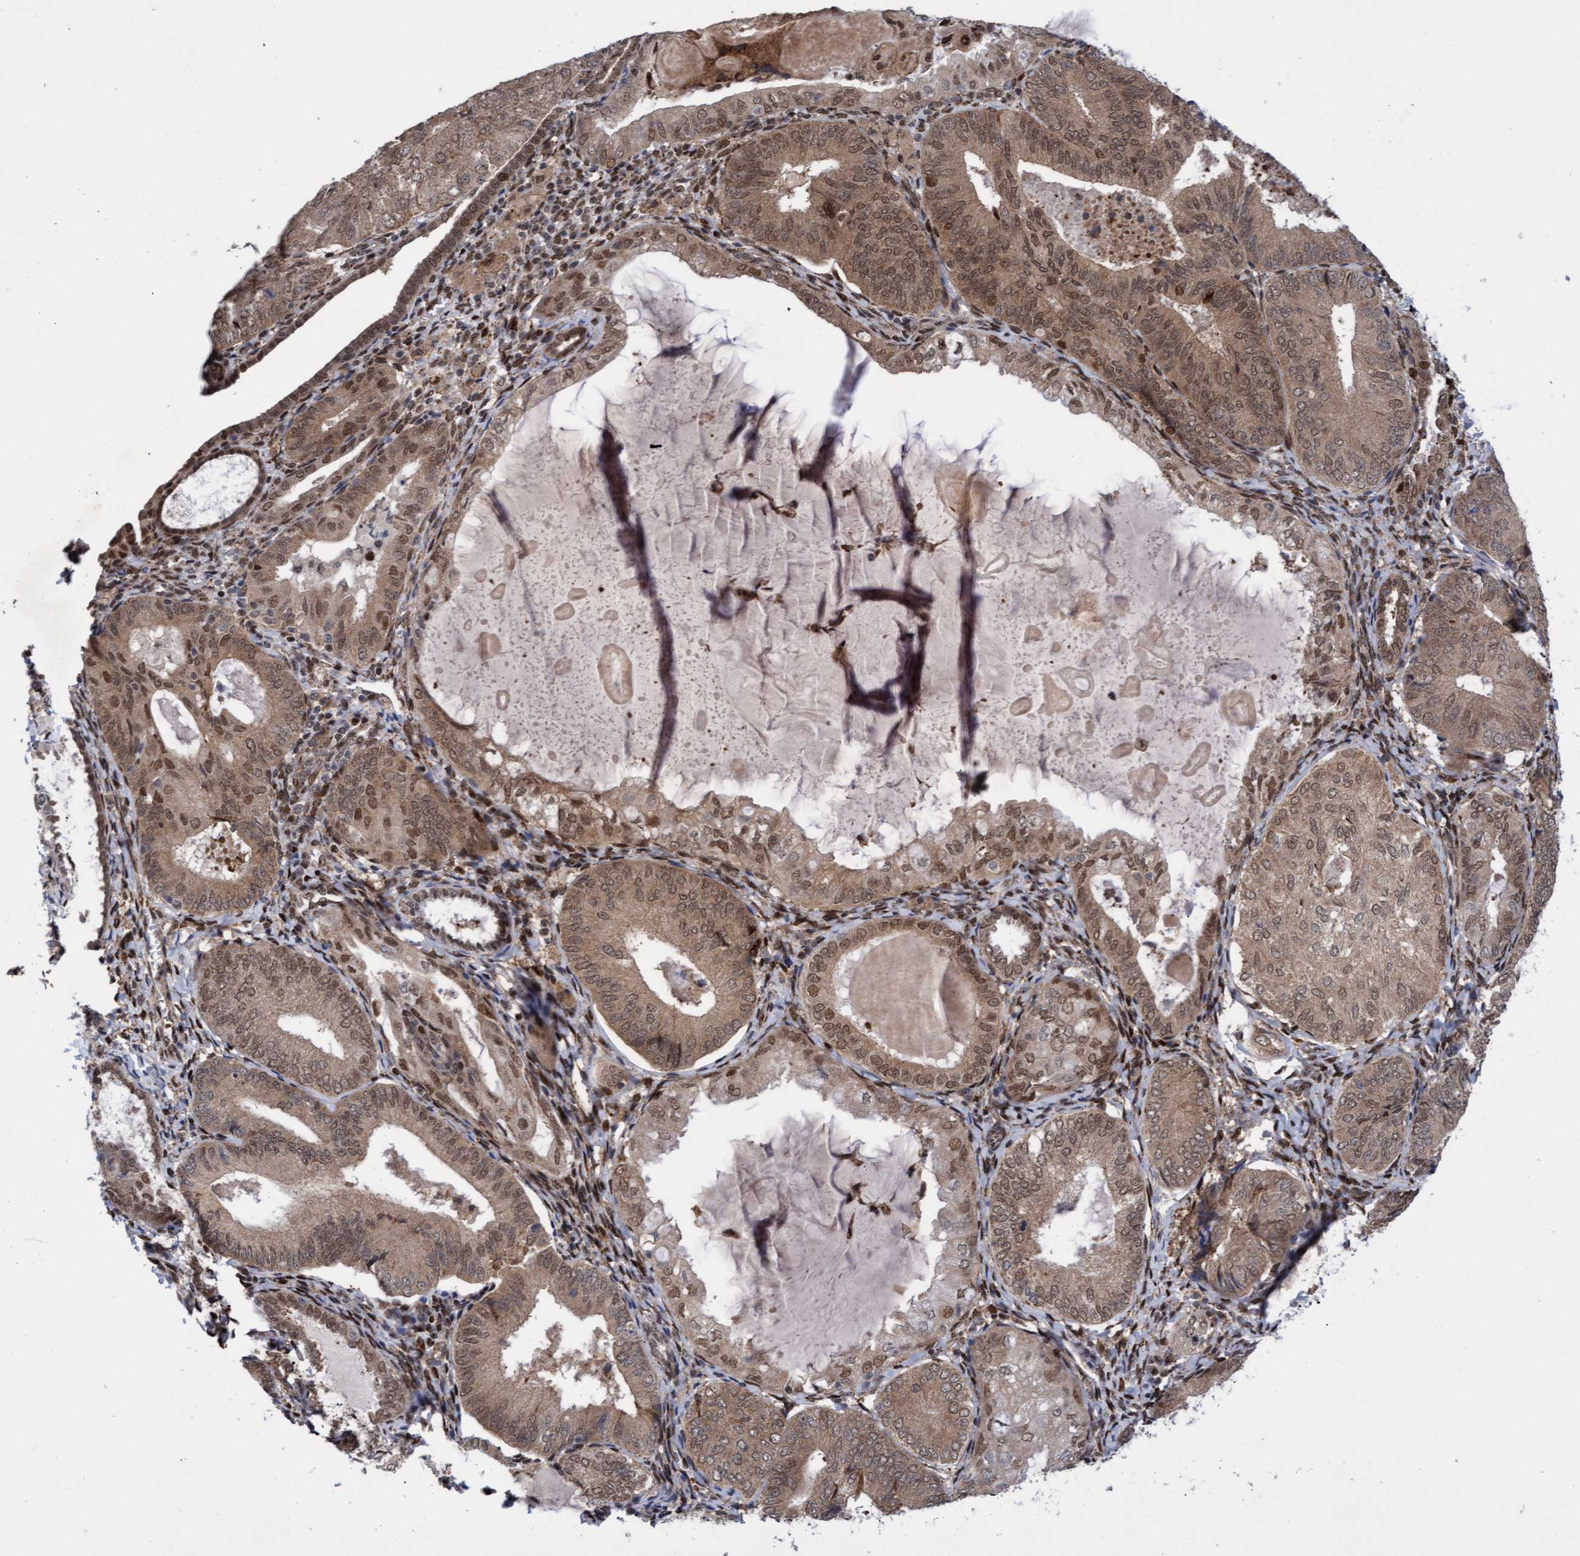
{"staining": {"intensity": "moderate", "quantity": ">75%", "location": "cytoplasmic/membranous,nuclear"}, "tissue": "endometrial cancer", "cell_type": "Tumor cells", "image_type": "cancer", "snomed": [{"axis": "morphology", "description": "Adenocarcinoma, NOS"}, {"axis": "topography", "description": "Endometrium"}], "caption": "Endometrial cancer stained with a protein marker displays moderate staining in tumor cells.", "gene": "TANC2", "patient": {"sex": "female", "age": 81}}